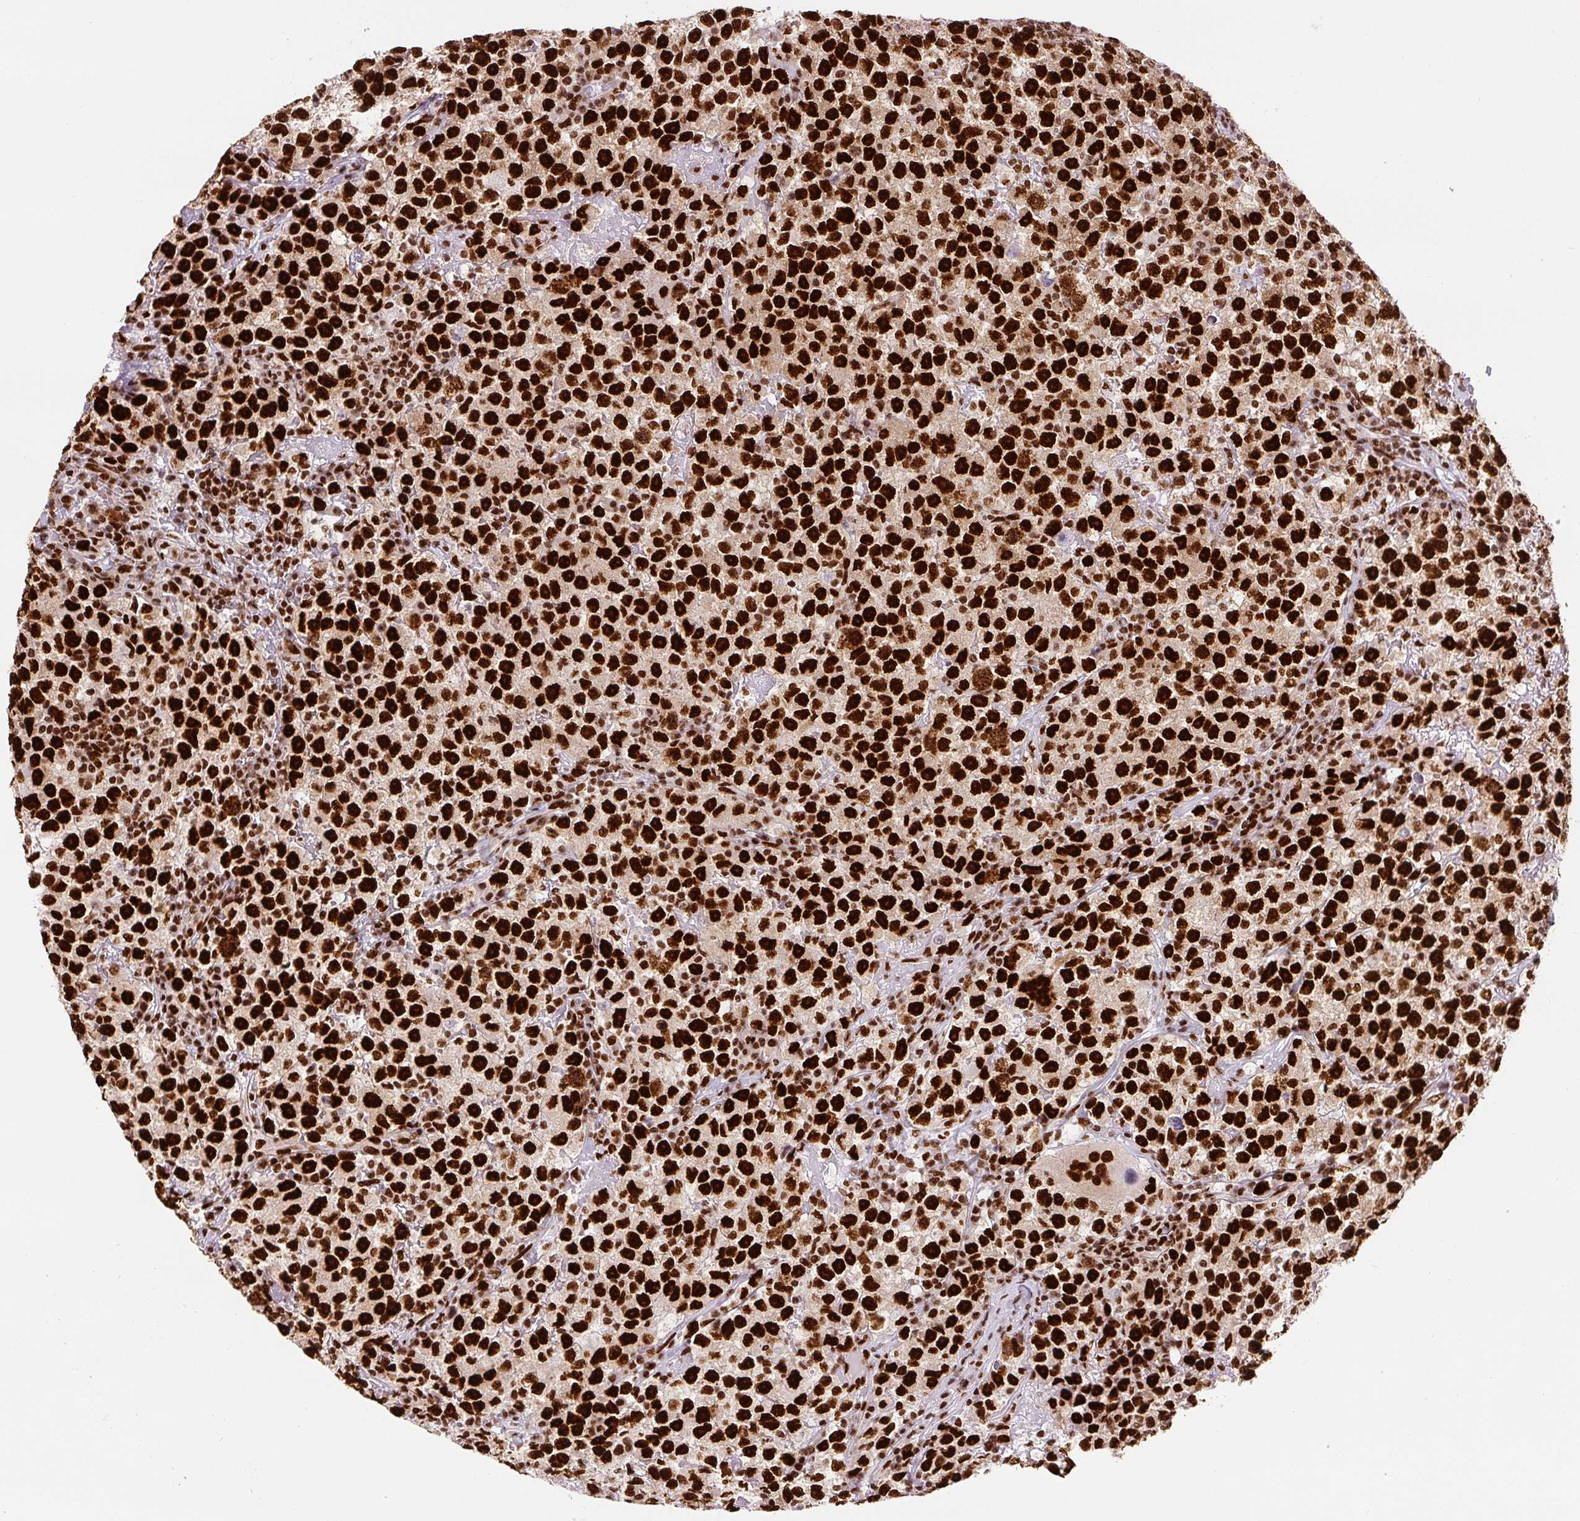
{"staining": {"intensity": "strong", "quantity": ">75%", "location": "nuclear"}, "tissue": "testis cancer", "cell_type": "Tumor cells", "image_type": "cancer", "snomed": [{"axis": "morphology", "description": "Seminoma, NOS"}, {"axis": "topography", "description": "Testis"}], "caption": "Human testis seminoma stained with a protein marker reveals strong staining in tumor cells.", "gene": "FUS", "patient": {"sex": "male", "age": 22}}